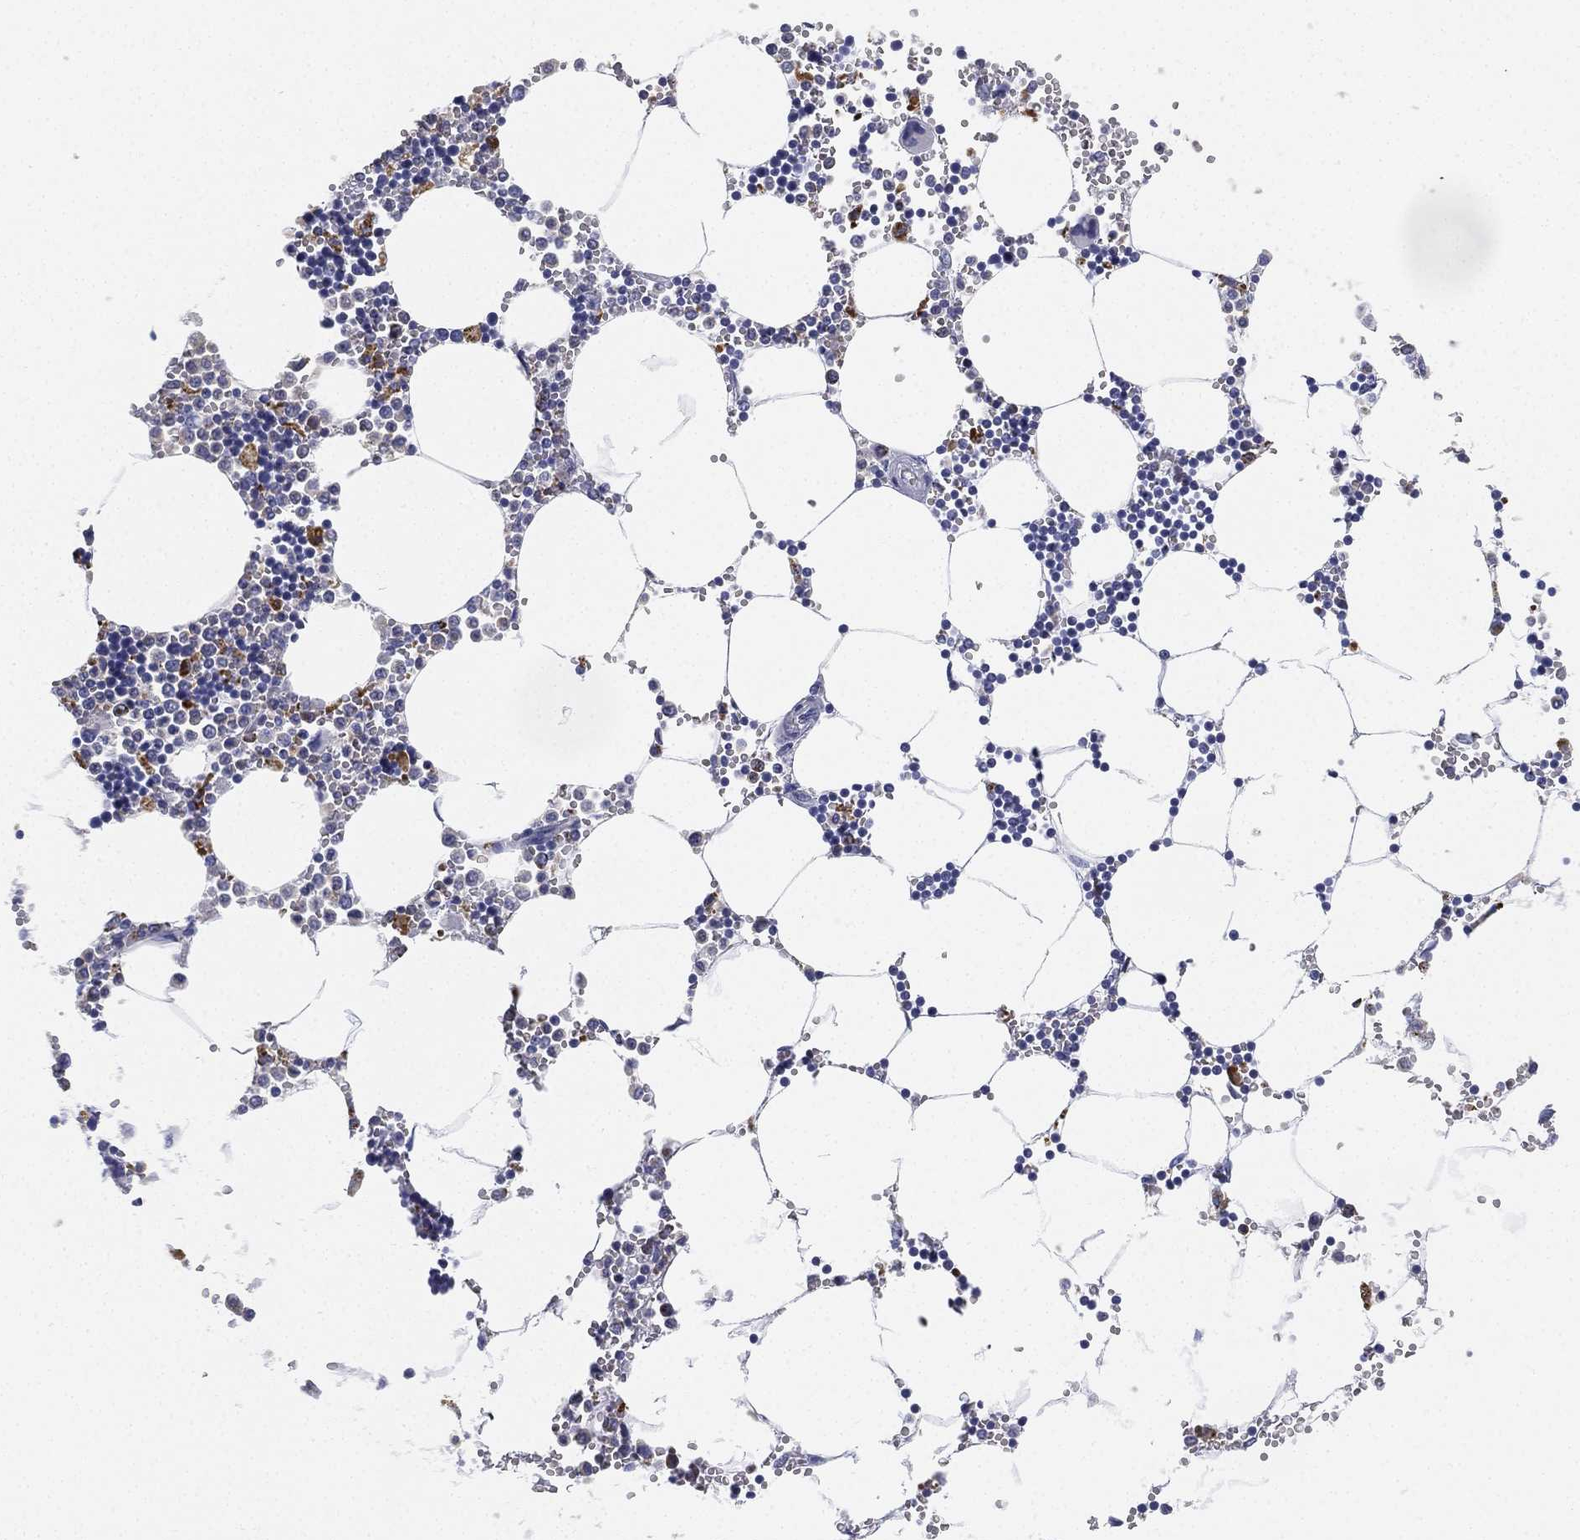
{"staining": {"intensity": "moderate", "quantity": "<25%", "location": "cytoplasmic/membranous"}, "tissue": "bone marrow", "cell_type": "Hematopoietic cells", "image_type": "normal", "snomed": [{"axis": "morphology", "description": "Normal tissue, NOS"}, {"axis": "topography", "description": "Bone marrow"}], "caption": "Moderate cytoplasmic/membranous expression for a protein is appreciated in about <25% of hematopoietic cells of benign bone marrow using immunohistochemistry.", "gene": "NPC2", "patient": {"sex": "male", "age": 54}}